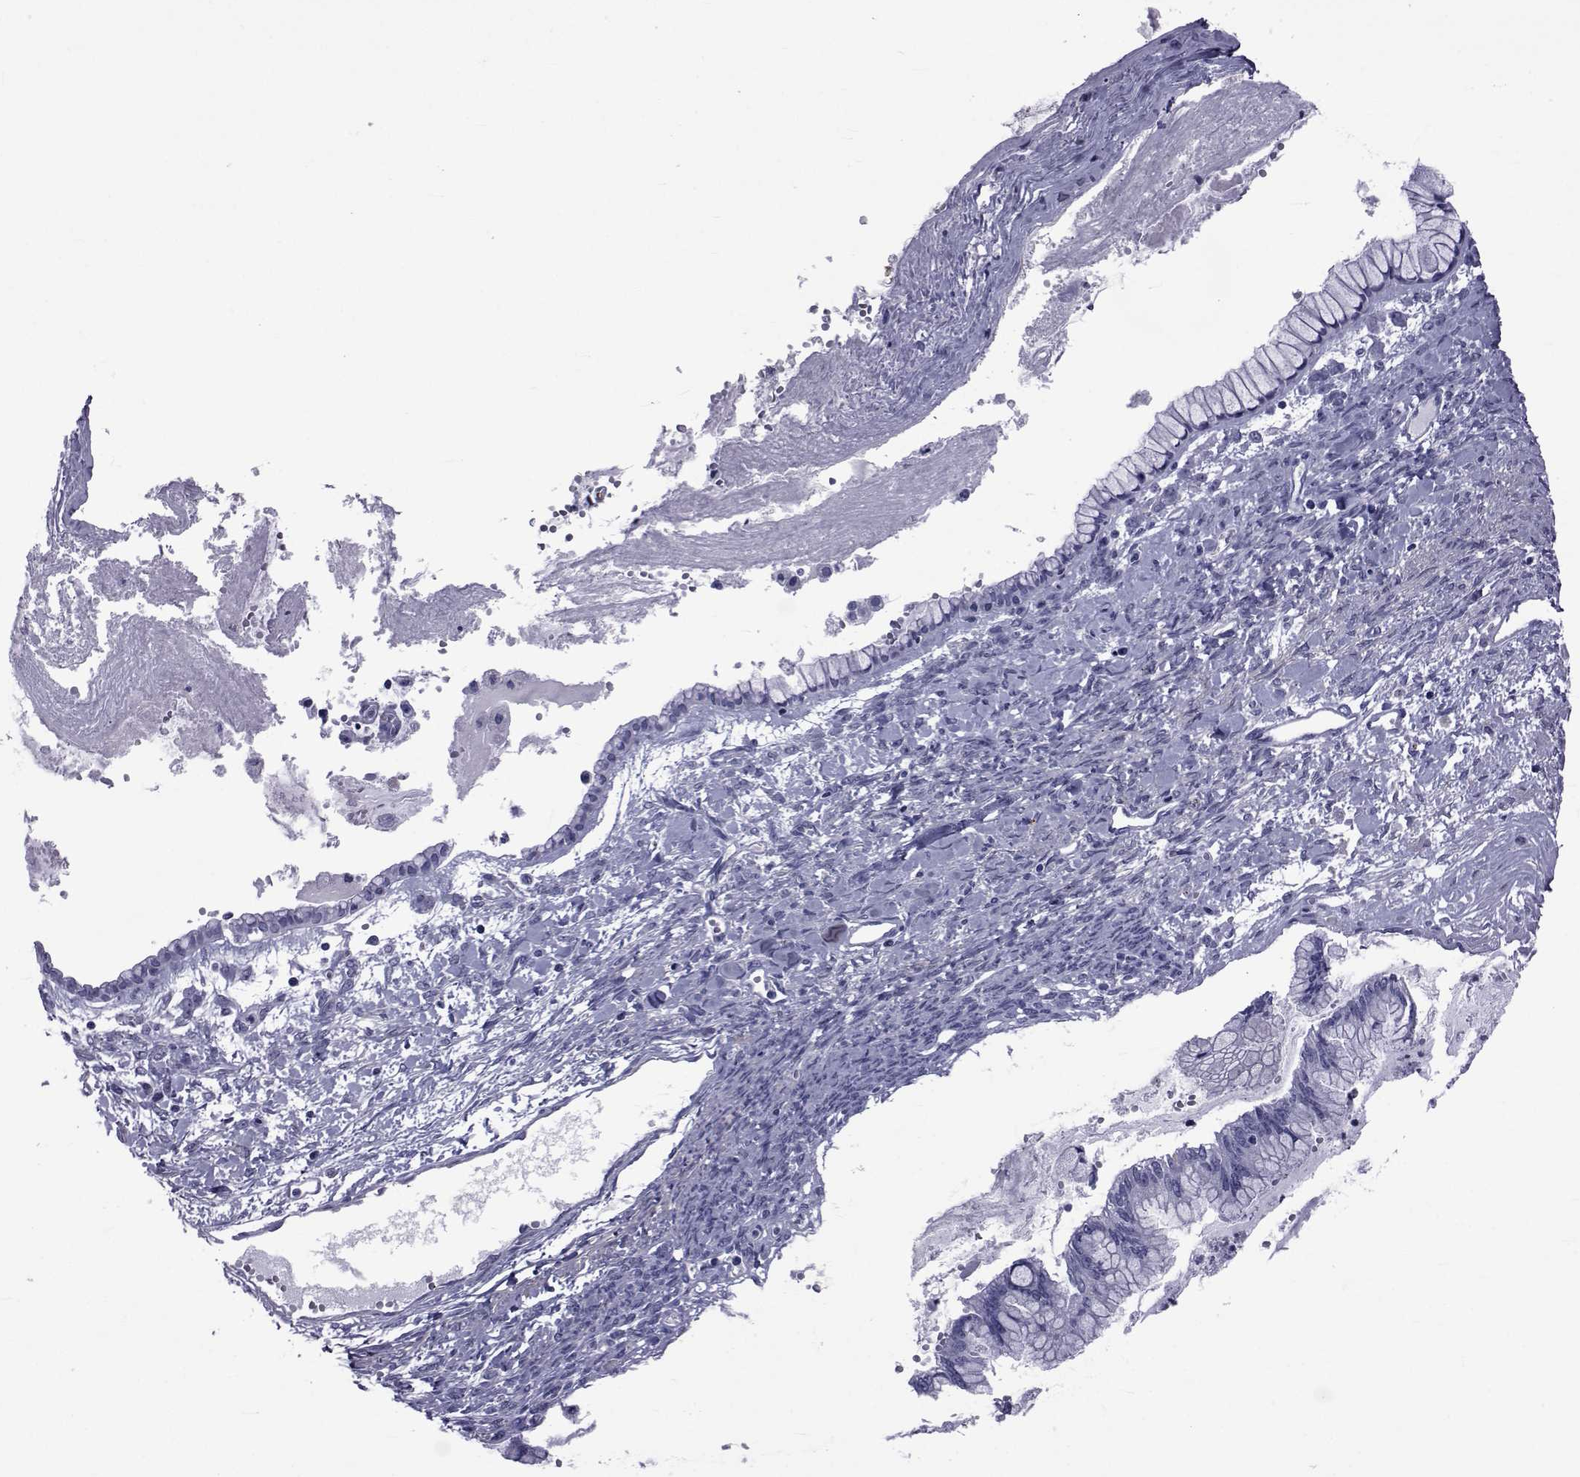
{"staining": {"intensity": "negative", "quantity": "none", "location": "none"}, "tissue": "ovarian cancer", "cell_type": "Tumor cells", "image_type": "cancer", "snomed": [{"axis": "morphology", "description": "Cystadenocarcinoma, mucinous, NOS"}, {"axis": "topography", "description": "Ovary"}], "caption": "Immunohistochemistry photomicrograph of human ovarian cancer (mucinous cystadenocarcinoma) stained for a protein (brown), which exhibits no positivity in tumor cells.", "gene": "GKAP1", "patient": {"sex": "female", "age": 67}}